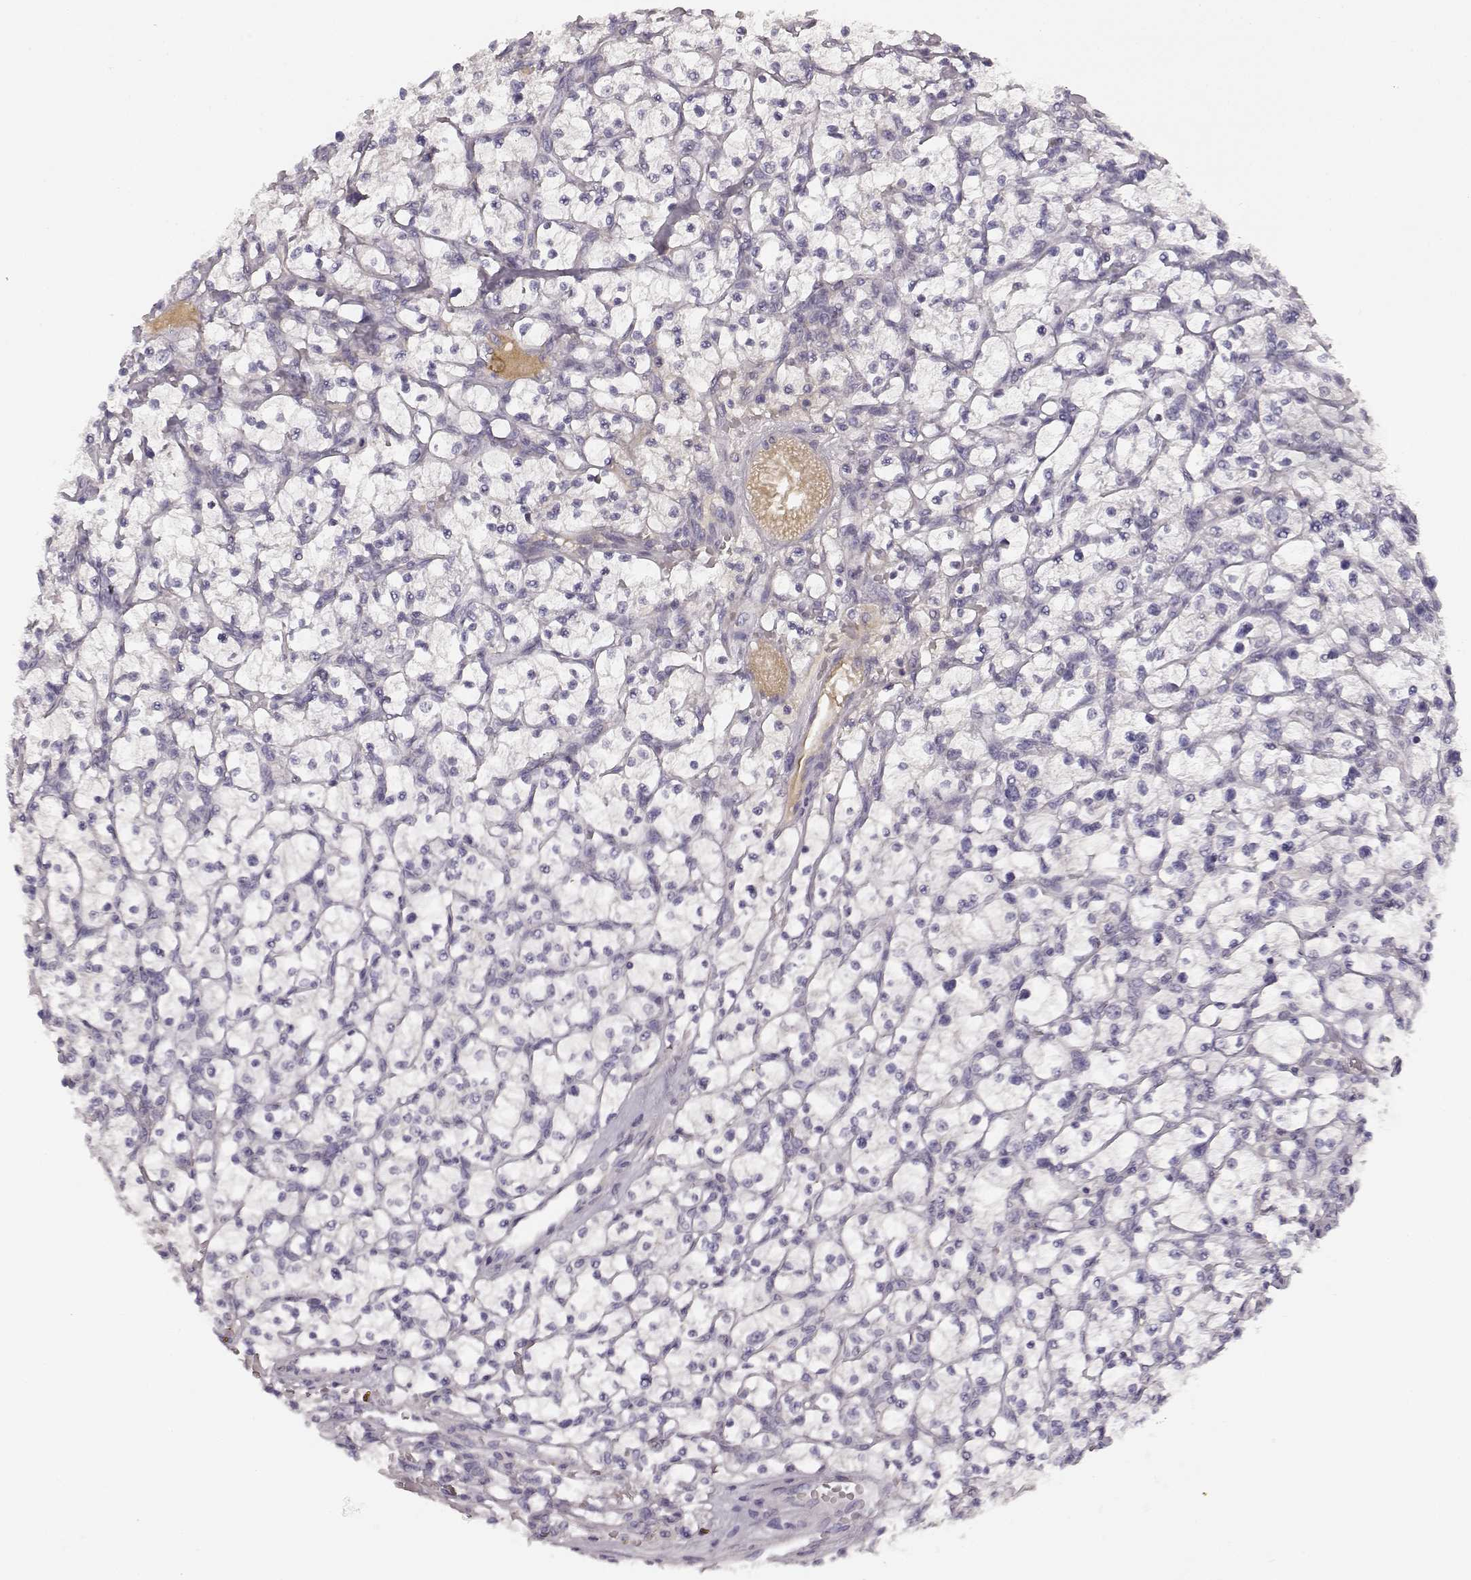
{"staining": {"intensity": "negative", "quantity": "none", "location": "none"}, "tissue": "renal cancer", "cell_type": "Tumor cells", "image_type": "cancer", "snomed": [{"axis": "morphology", "description": "Adenocarcinoma, NOS"}, {"axis": "topography", "description": "Kidney"}], "caption": "This is an immunohistochemistry histopathology image of adenocarcinoma (renal). There is no staining in tumor cells.", "gene": "KIAA0319", "patient": {"sex": "female", "age": 64}}